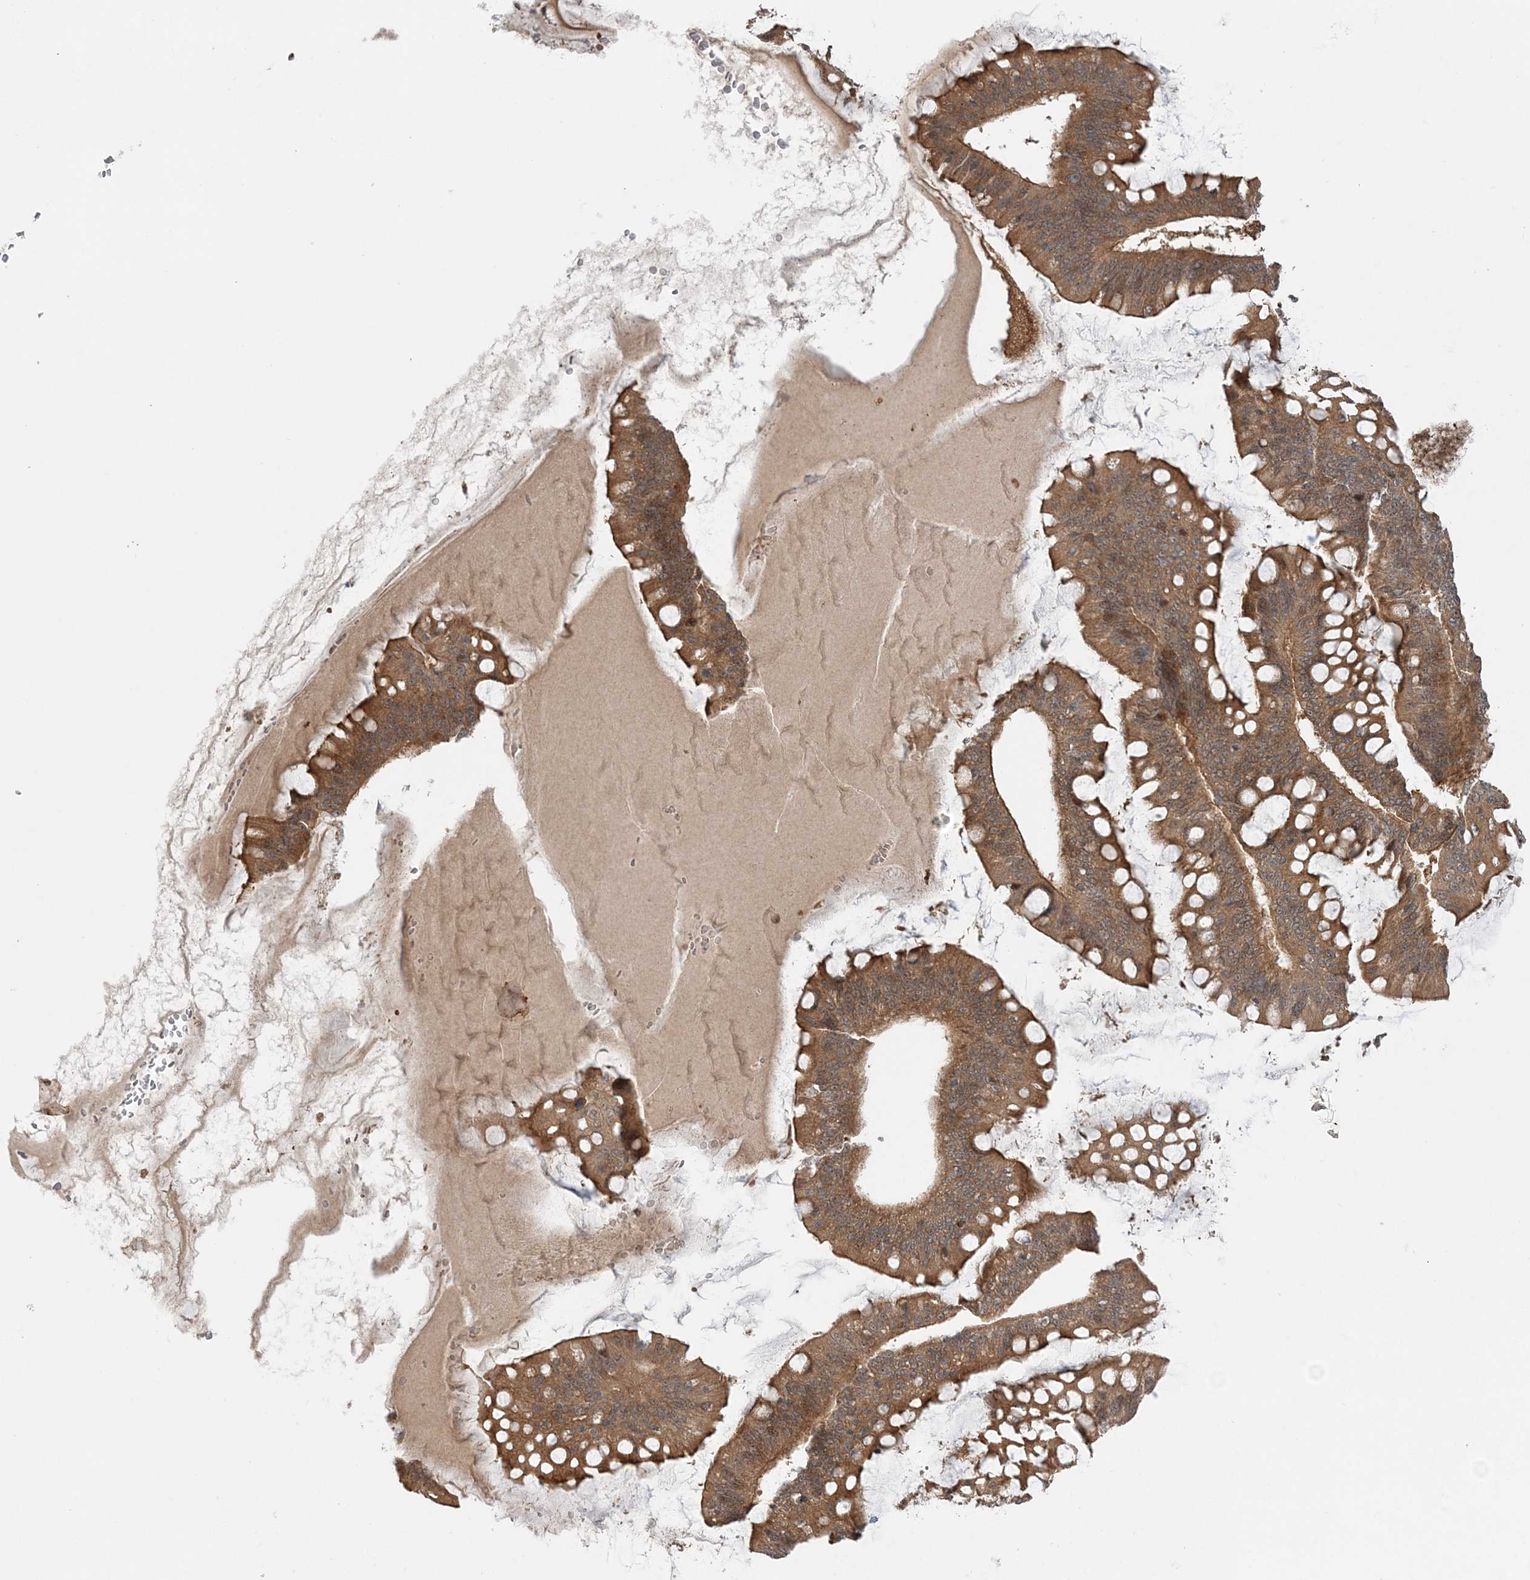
{"staining": {"intensity": "moderate", "quantity": ">75%", "location": "cytoplasmic/membranous"}, "tissue": "ovarian cancer", "cell_type": "Tumor cells", "image_type": "cancer", "snomed": [{"axis": "morphology", "description": "Cystadenocarcinoma, mucinous, NOS"}, {"axis": "topography", "description": "Ovary"}], "caption": "Ovarian cancer (mucinous cystadenocarcinoma) tissue displays moderate cytoplasmic/membranous positivity in about >75% of tumor cells", "gene": "UBTD2", "patient": {"sex": "female", "age": 73}}